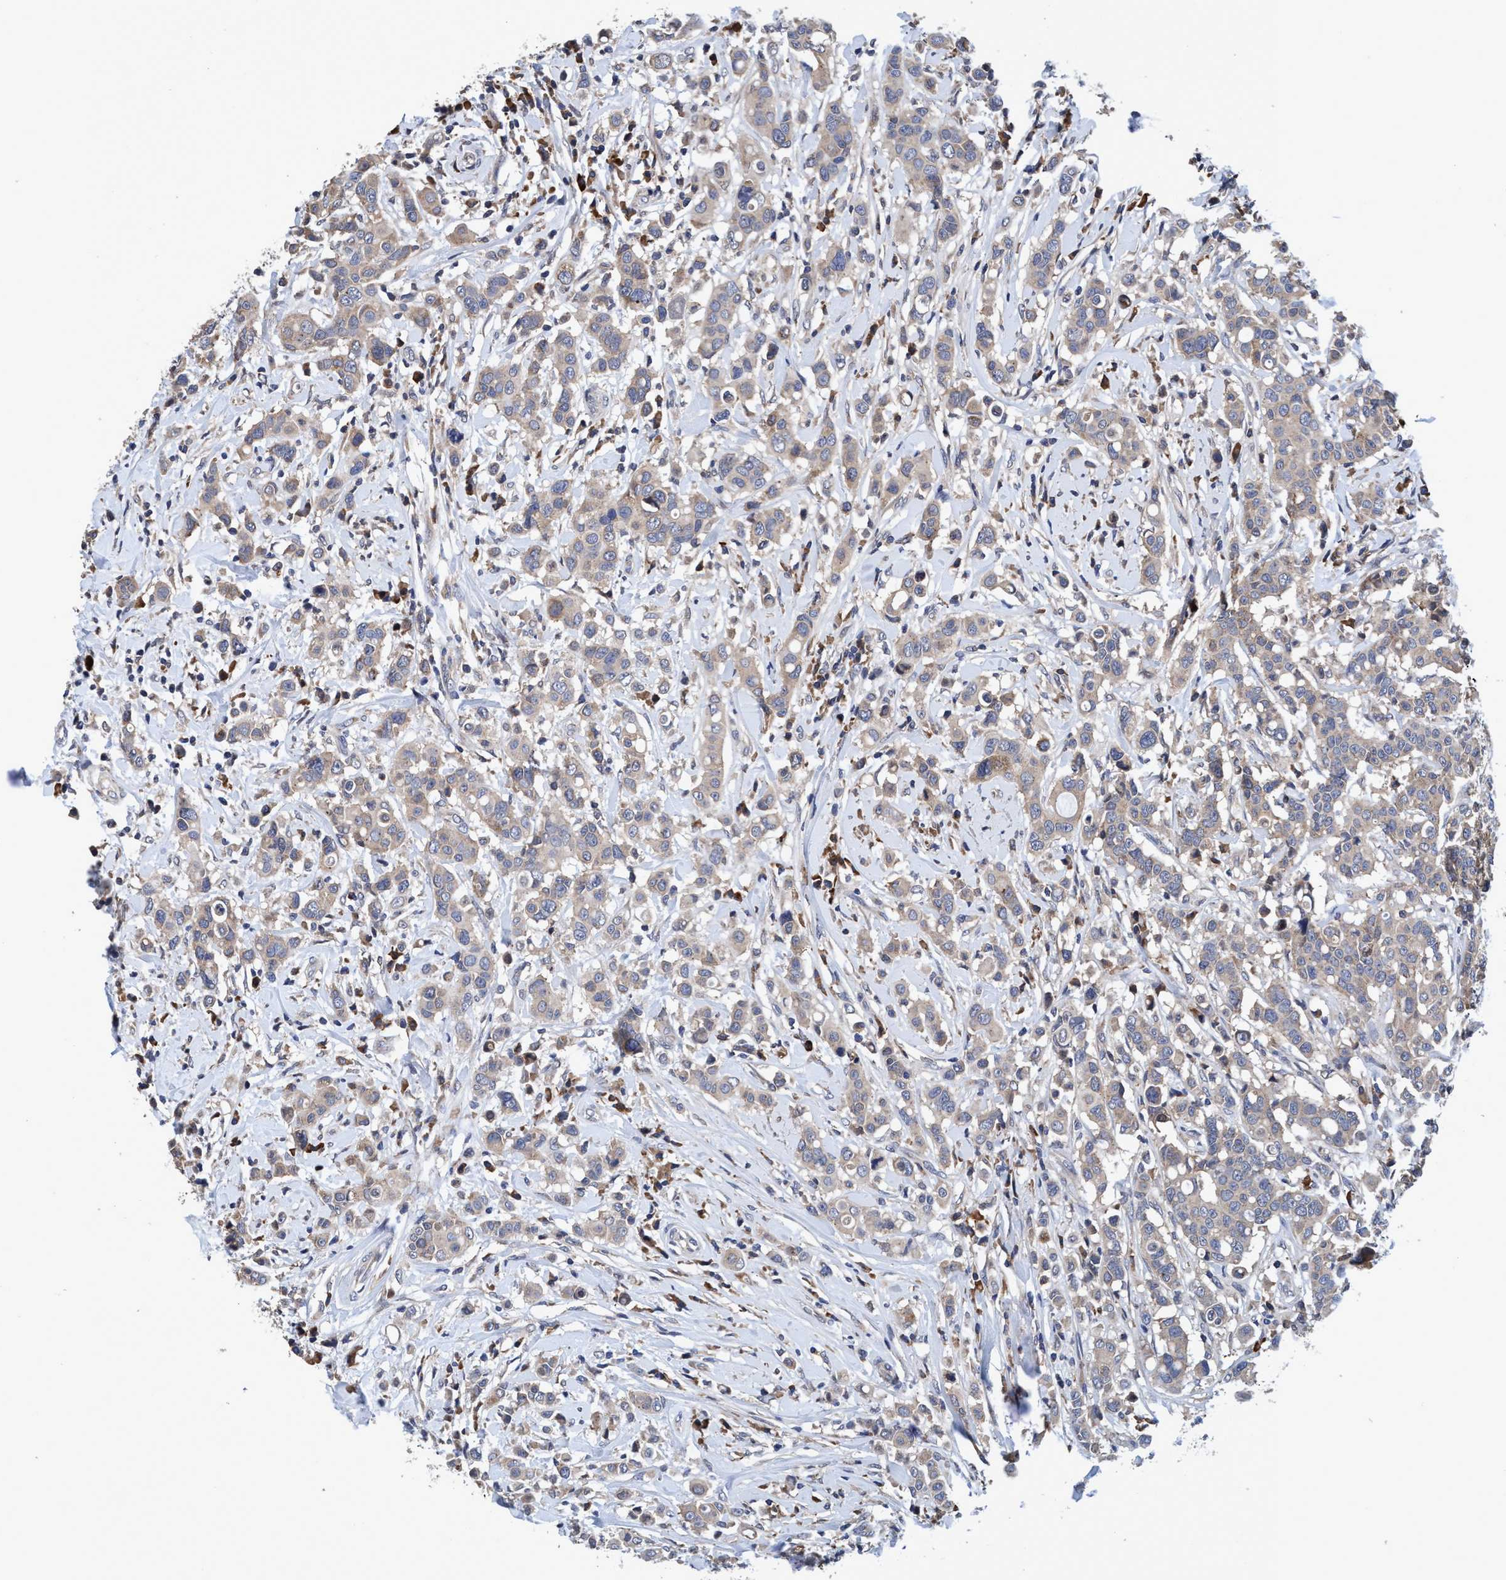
{"staining": {"intensity": "weak", "quantity": "<25%", "location": "cytoplasmic/membranous"}, "tissue": "breast cancer", "cell_type": "Tumor cells", "image_type": "cancer", "snomed": [{"axis": "morphology", "description": "Duct carcinoma"}, {"axis": "topography", "description": "Breast"}], "caption": "This is an IHC micrograph of breast infiltrating ductal carcinoma. There is no positivity in tumor cells.", "gene": "CALCOCO2", "patient": {"sex": "female", "age": 27}}